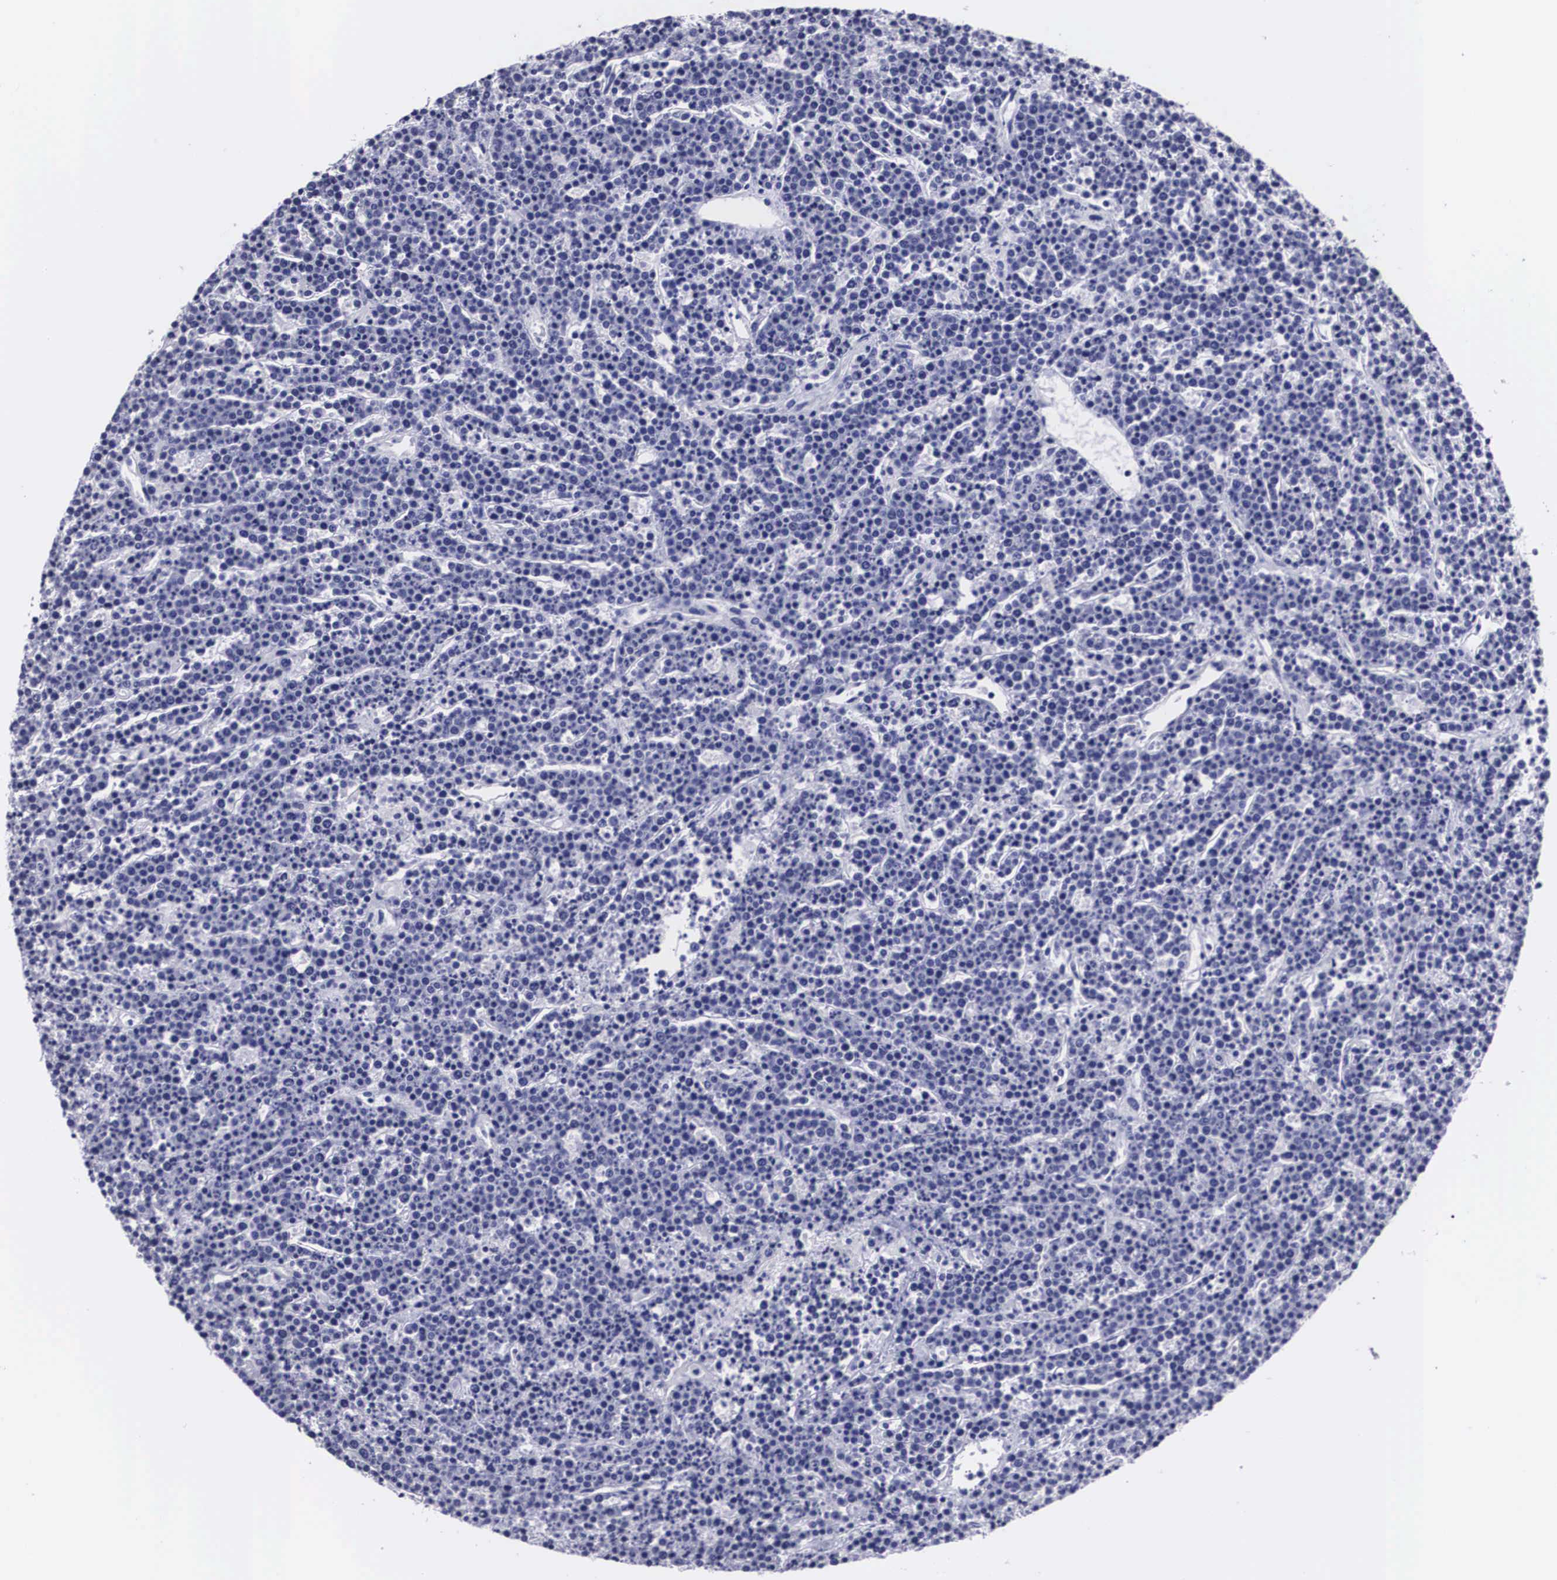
{"staining": {"intensity": "negative", "quantity": "none", "location": "none"}, "tissue": "lymphoma", "cell_type": "Tumor cells", "image_type": "cancer", "snomed": [{"axis": "morphology", "description": "Malignant lymphoma, non-Hodgkin's type, High grade"}, {"axis": "topography", "description": "Ovary"}], "caption": "An immunohistochemistry (IHC) photomicrograph of lymphoma is shown. There is no staining in tumor cells of lymphoma.", "gene": "C22orf31", "patient": {"sex": "female", "age": 56}}